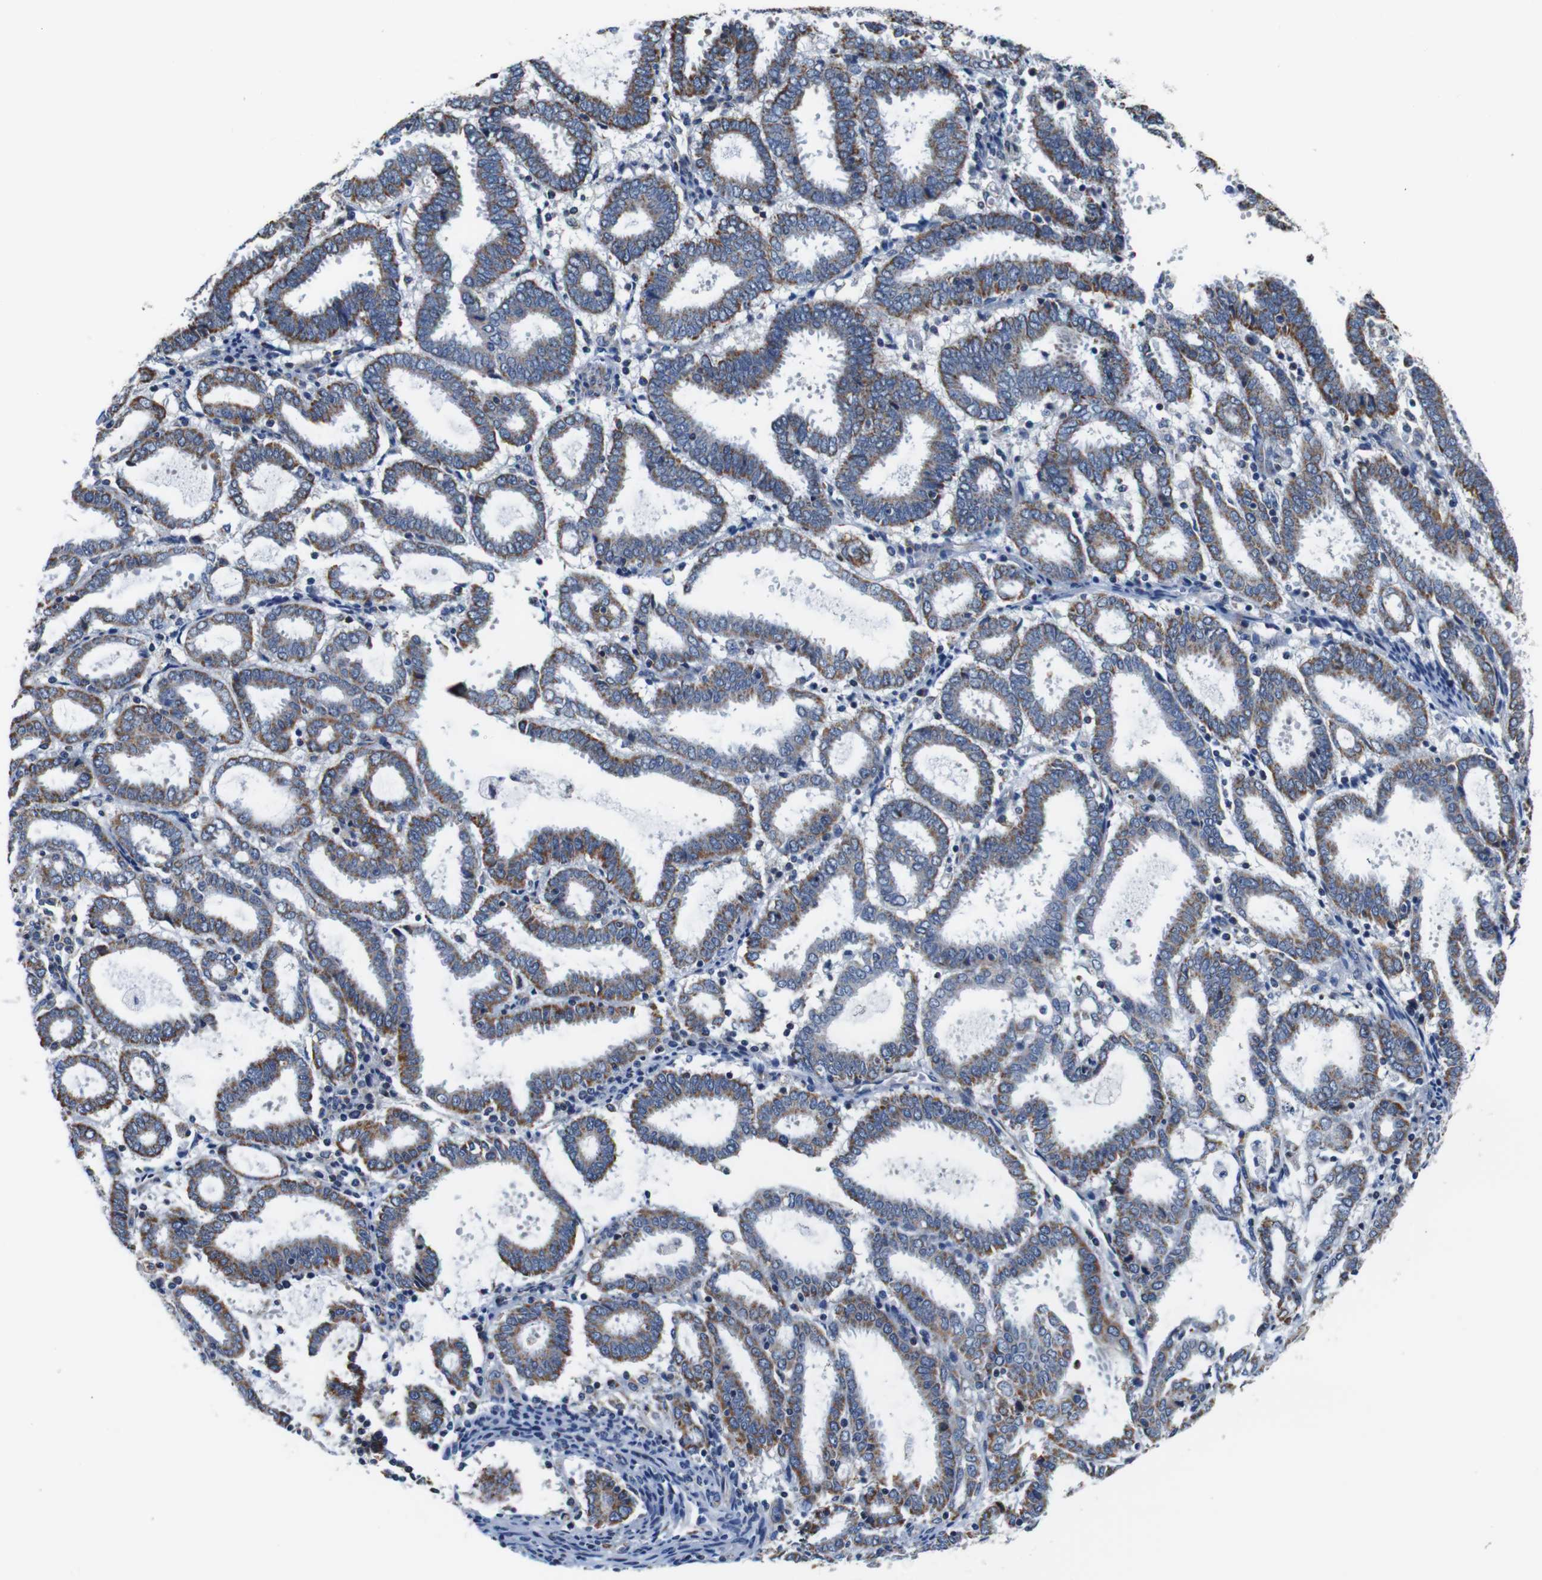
{"staining": {"intensity": "moderate", "quantity": ">75%", "location": "cytoplasmic/membranous"}, "tissue": "endometrial cancer", "cell_type": "Tumor cells", "image_type": "cancer", "snomed": [{"axis": "morphology", "description": "Adenocarcinoma, NOS"}, {"axis": "topography", "description": "Uterus"}], "caption": "Moderate cytoplasmic/membranous protein staining is appreciated in about >75% of tumor cells in endometrial adenocarcinoma.", "gene": "LRP4", "patient": {"sex": "female", "age": 83}}